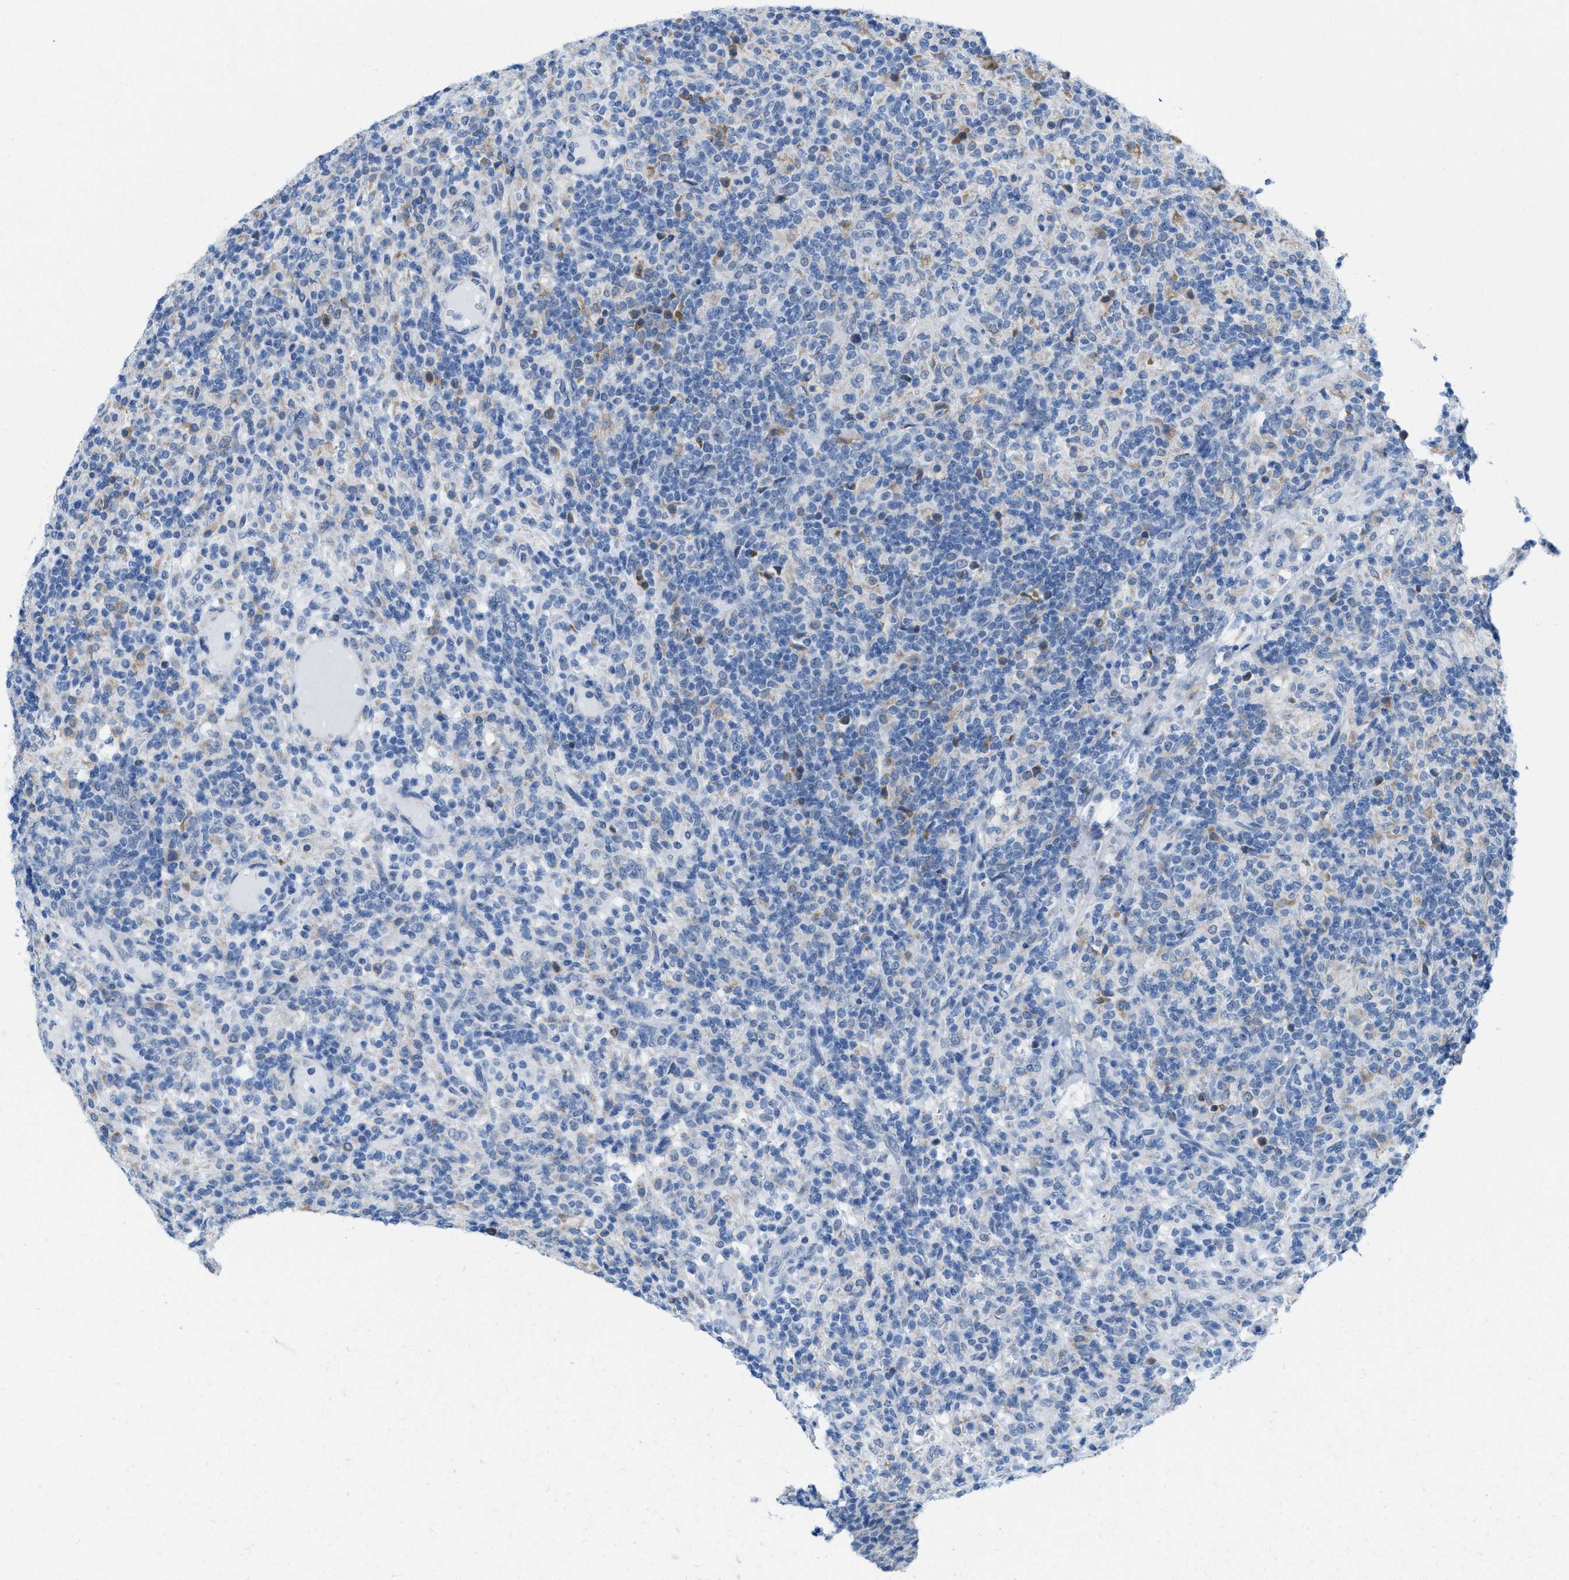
{"staining": {"intensity": "negative", "quantity": "none", "location": "none"}, "tissue": "lymphoma", "cell_type": "Tumor cells", "image_type": "cancer", "snomed": [{"axis": "morphology", "description": "Hodgkin's disease, NOS"}, {"axis": "topography", "description": "Lymph node"}], "caption": "There is no significant staining in tumor cells of Hodgkin's disease. Brightfield microscopy of IHC stained with DAB (brown) and hematoxylin (blue), captured at high magnification.", "gene": "KIFC3", "patient": {"sex": "male", "age": 70}}